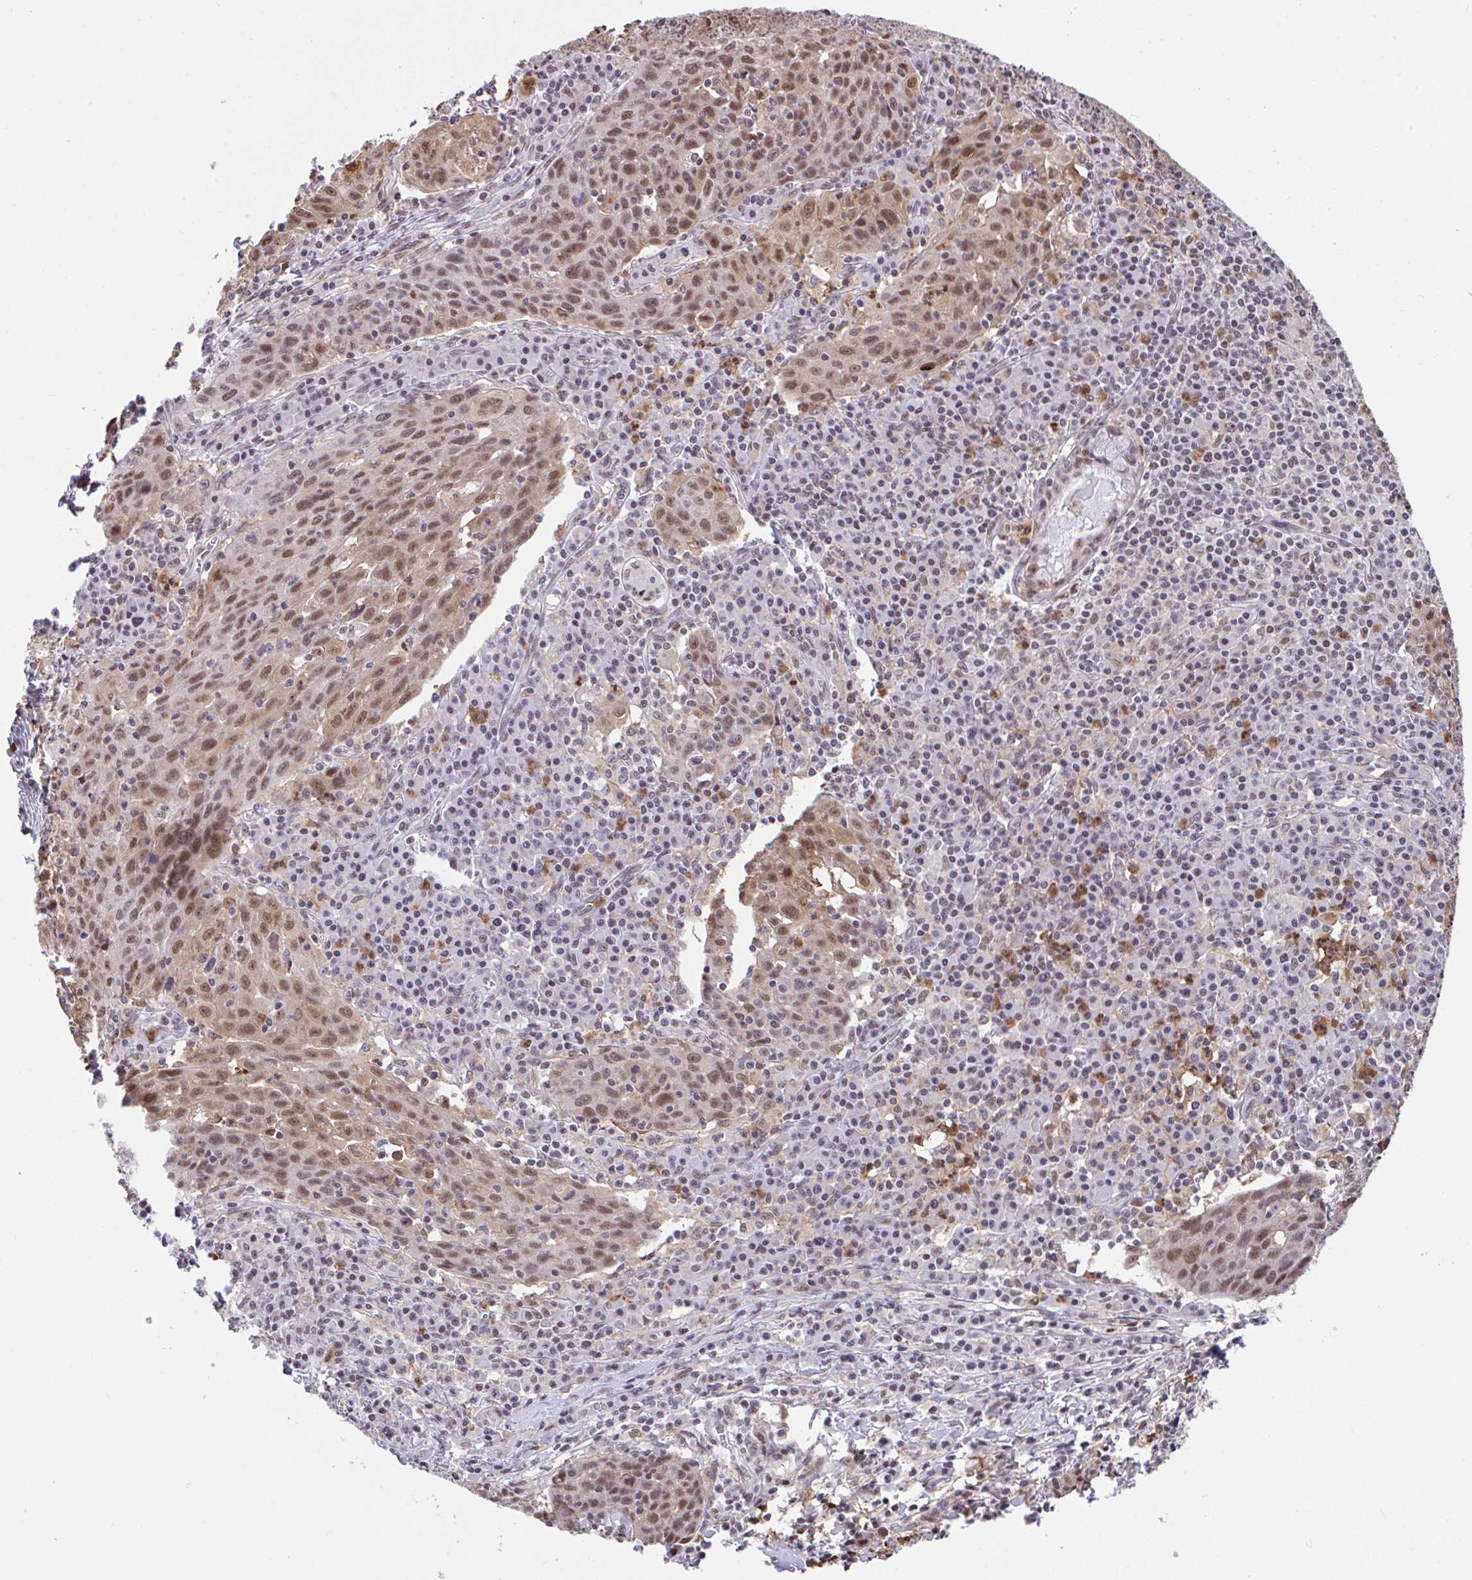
{"staining": {"intensity": "moderate", "quantity": ">75%", "location": "nuclear"}, "tissue": "lung cancer", "cell_type": "Tumor cells", "image_type": "cancer", "snomed": [{"axis": "morphology", "description": "Squamous cell carcinoma, NOS"}, {"axis": "morphology", "description": "Squamous cell carcinoma, metastatic, NOS"}, {"axis": "topography", "description": "Bronchus"}, {"axis": "topography", "description": "Lung"}], "caption": "DAB (3,3'-diaminobenzidine) immunohistochemical staining of human lung metastatic squamous cell carcinoma reveals moderate nuclear protein positivity in approximately >75% of tumor cells.", "gene": "OR6K3", "patient": {"sex": "male", "age": 62}}